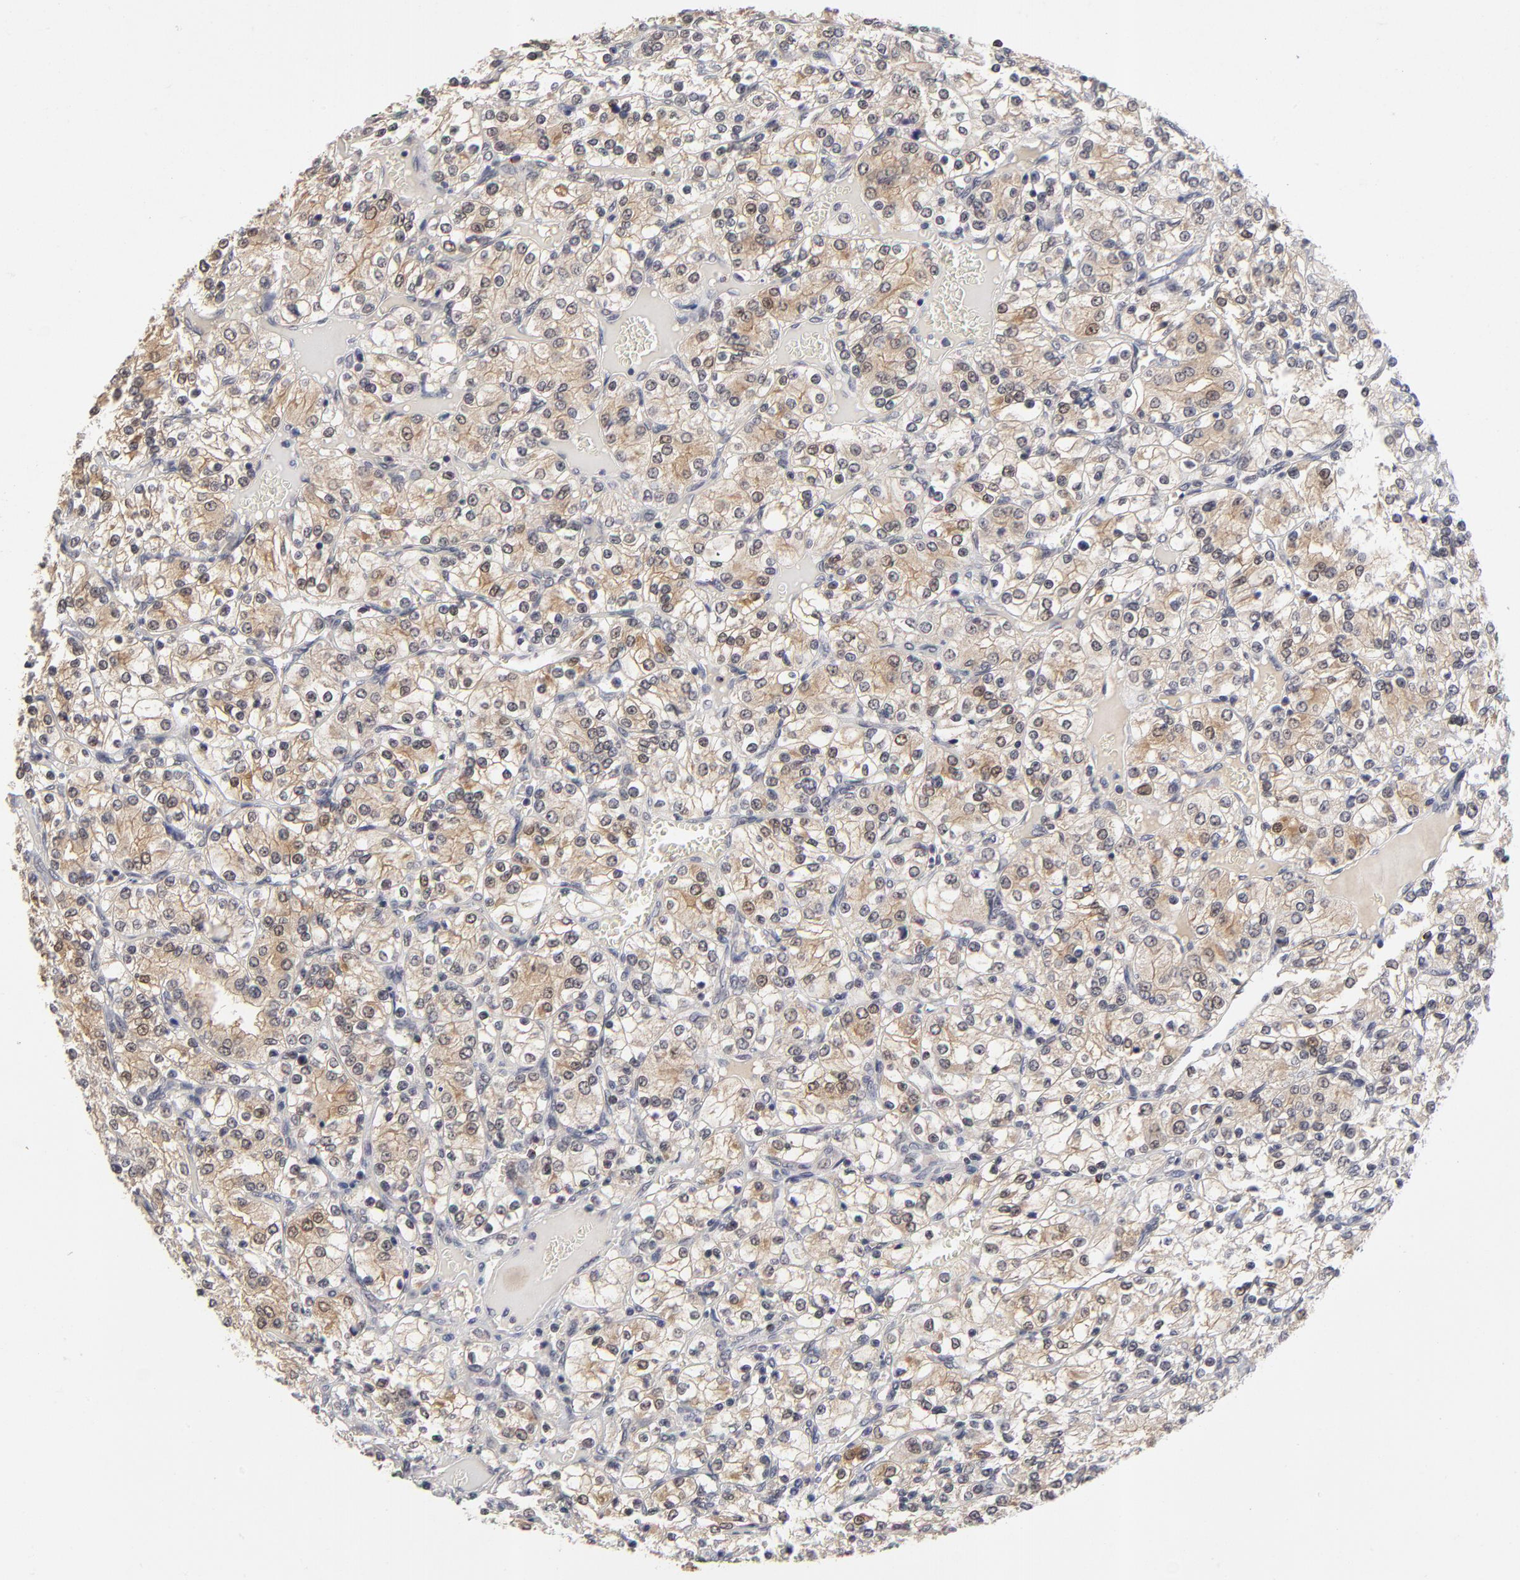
{"staining": {"intensity": "moderate", "quantity": "25%-75%", "location": "cytoplasmic/membranous"}, "tissue": "renal cancer", "cell_type": "Tumor cells", "image_type": "cancer", "snomed": [{"axis": "morphology", "description": "Adenocarcinoma, NOS"}, {"axis": "topography", "description": "Kidney"}], "caption": "There is medium levels of moderate cytoplasmic/membranous expression in tumor cells of renal cancer (adenocarcinoma), as demonstrated by immunohistochemical staining (brown color).", "gene": "WSB1", "patient": {"sex": "female", "age": 62}}